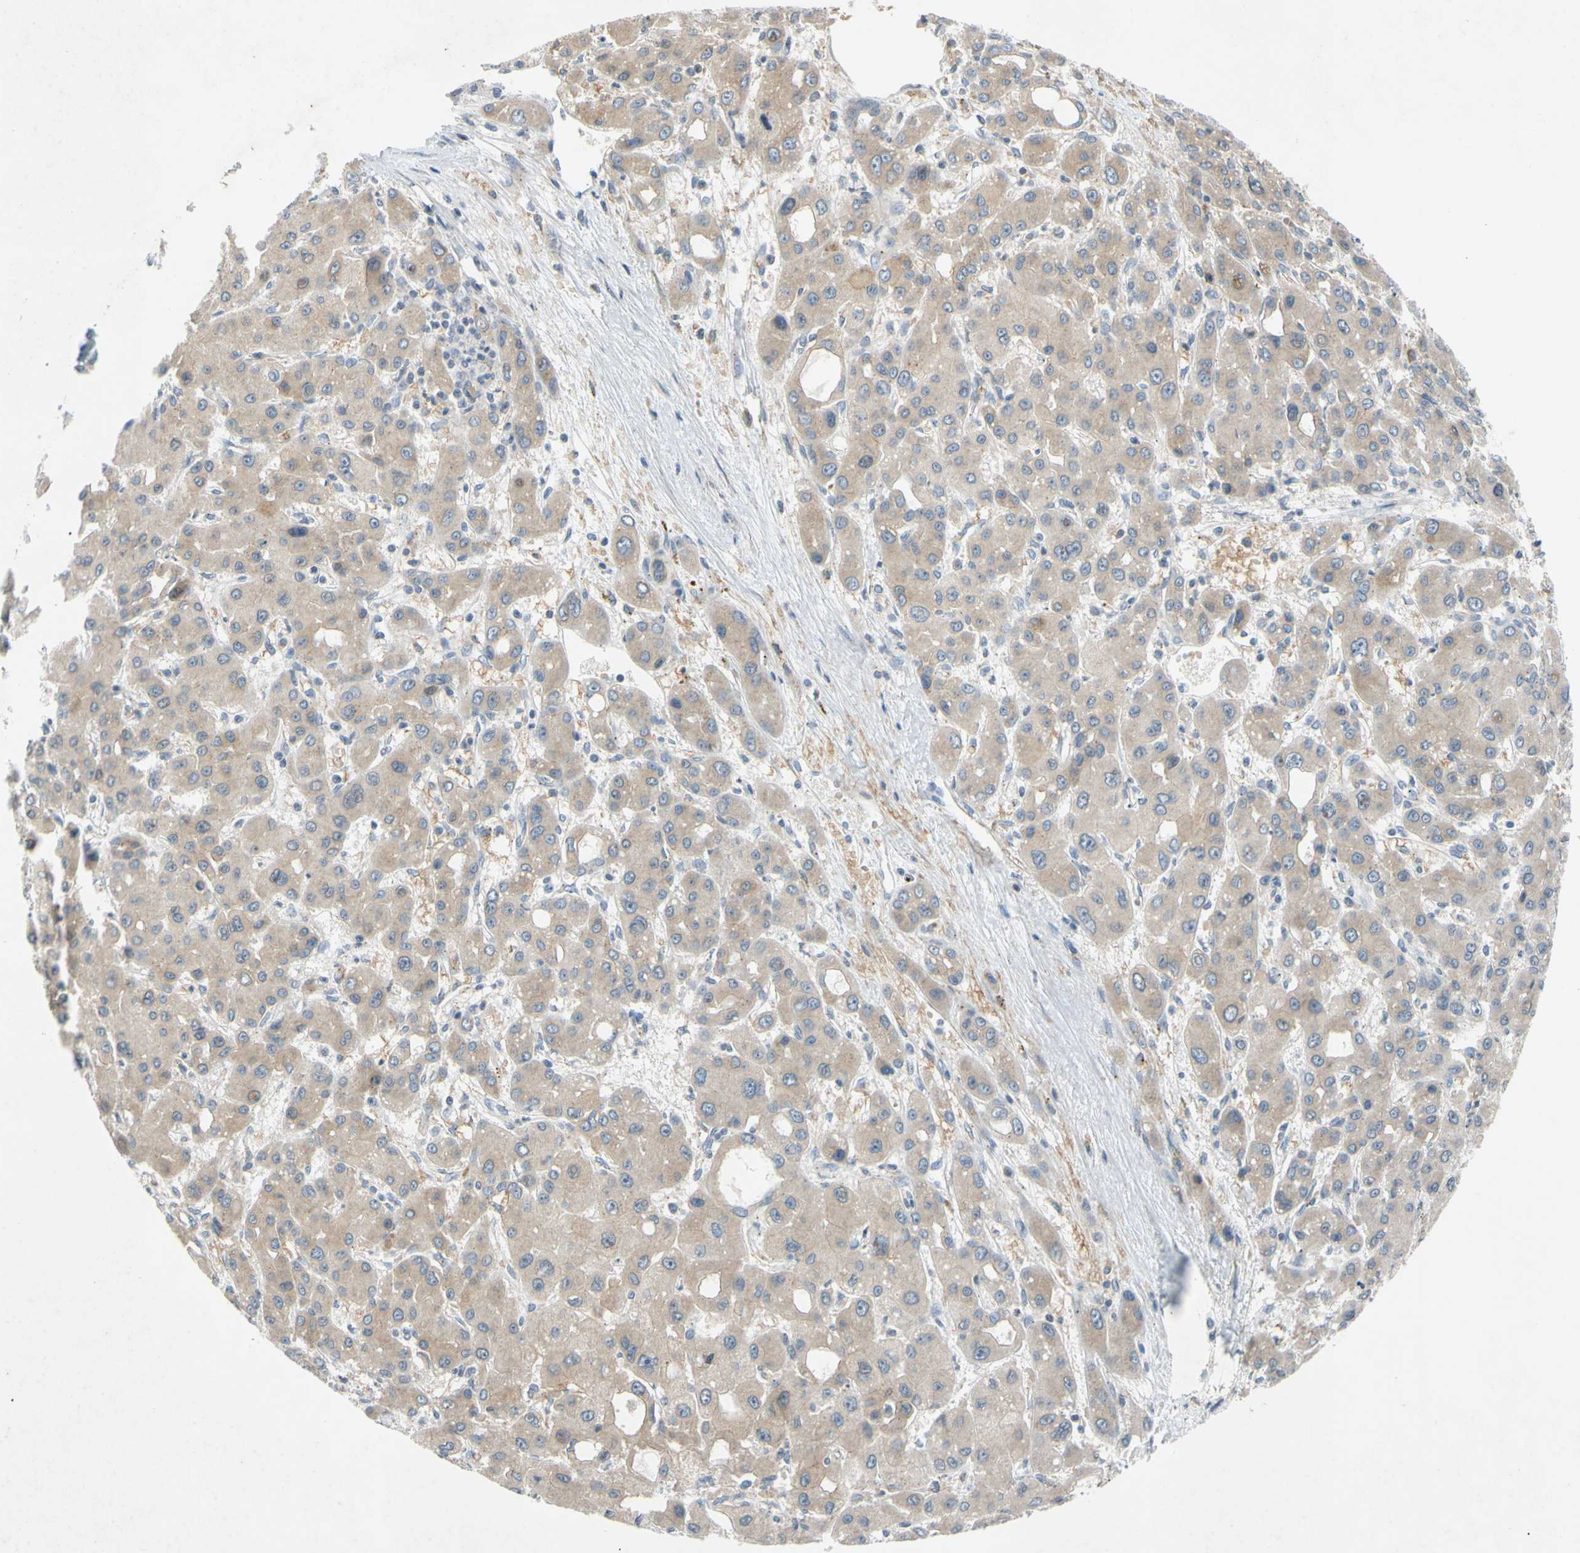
{"staining": {"intensity": "weak", "quantity": ">75%", "location": "cytoplasmic/membranous"}, "tissue": "liver cancer", "cell_type": "Tumor cells", "image_type": "cancer", "snomed": [{"axis": "morphology", "description": "Carcinoma, Hepatocellular, NOS"}, {"axis": "topography", "description": "Liver"}], "caption": "DAB immunohistochemical staining of human hepatocellular carcinoma (liver) displays weak cytoplasmic/membranous protein positivity in approximately >75% of tumor cells. The protein of interest is stained brown, and the nuclei are stained in blue (DAB (3,3'-diaminobenzidine) IHC with brightfield microscopy, high magnification).", "gene": "ADD2", "patient": {"sex": "male", "age": 55}}